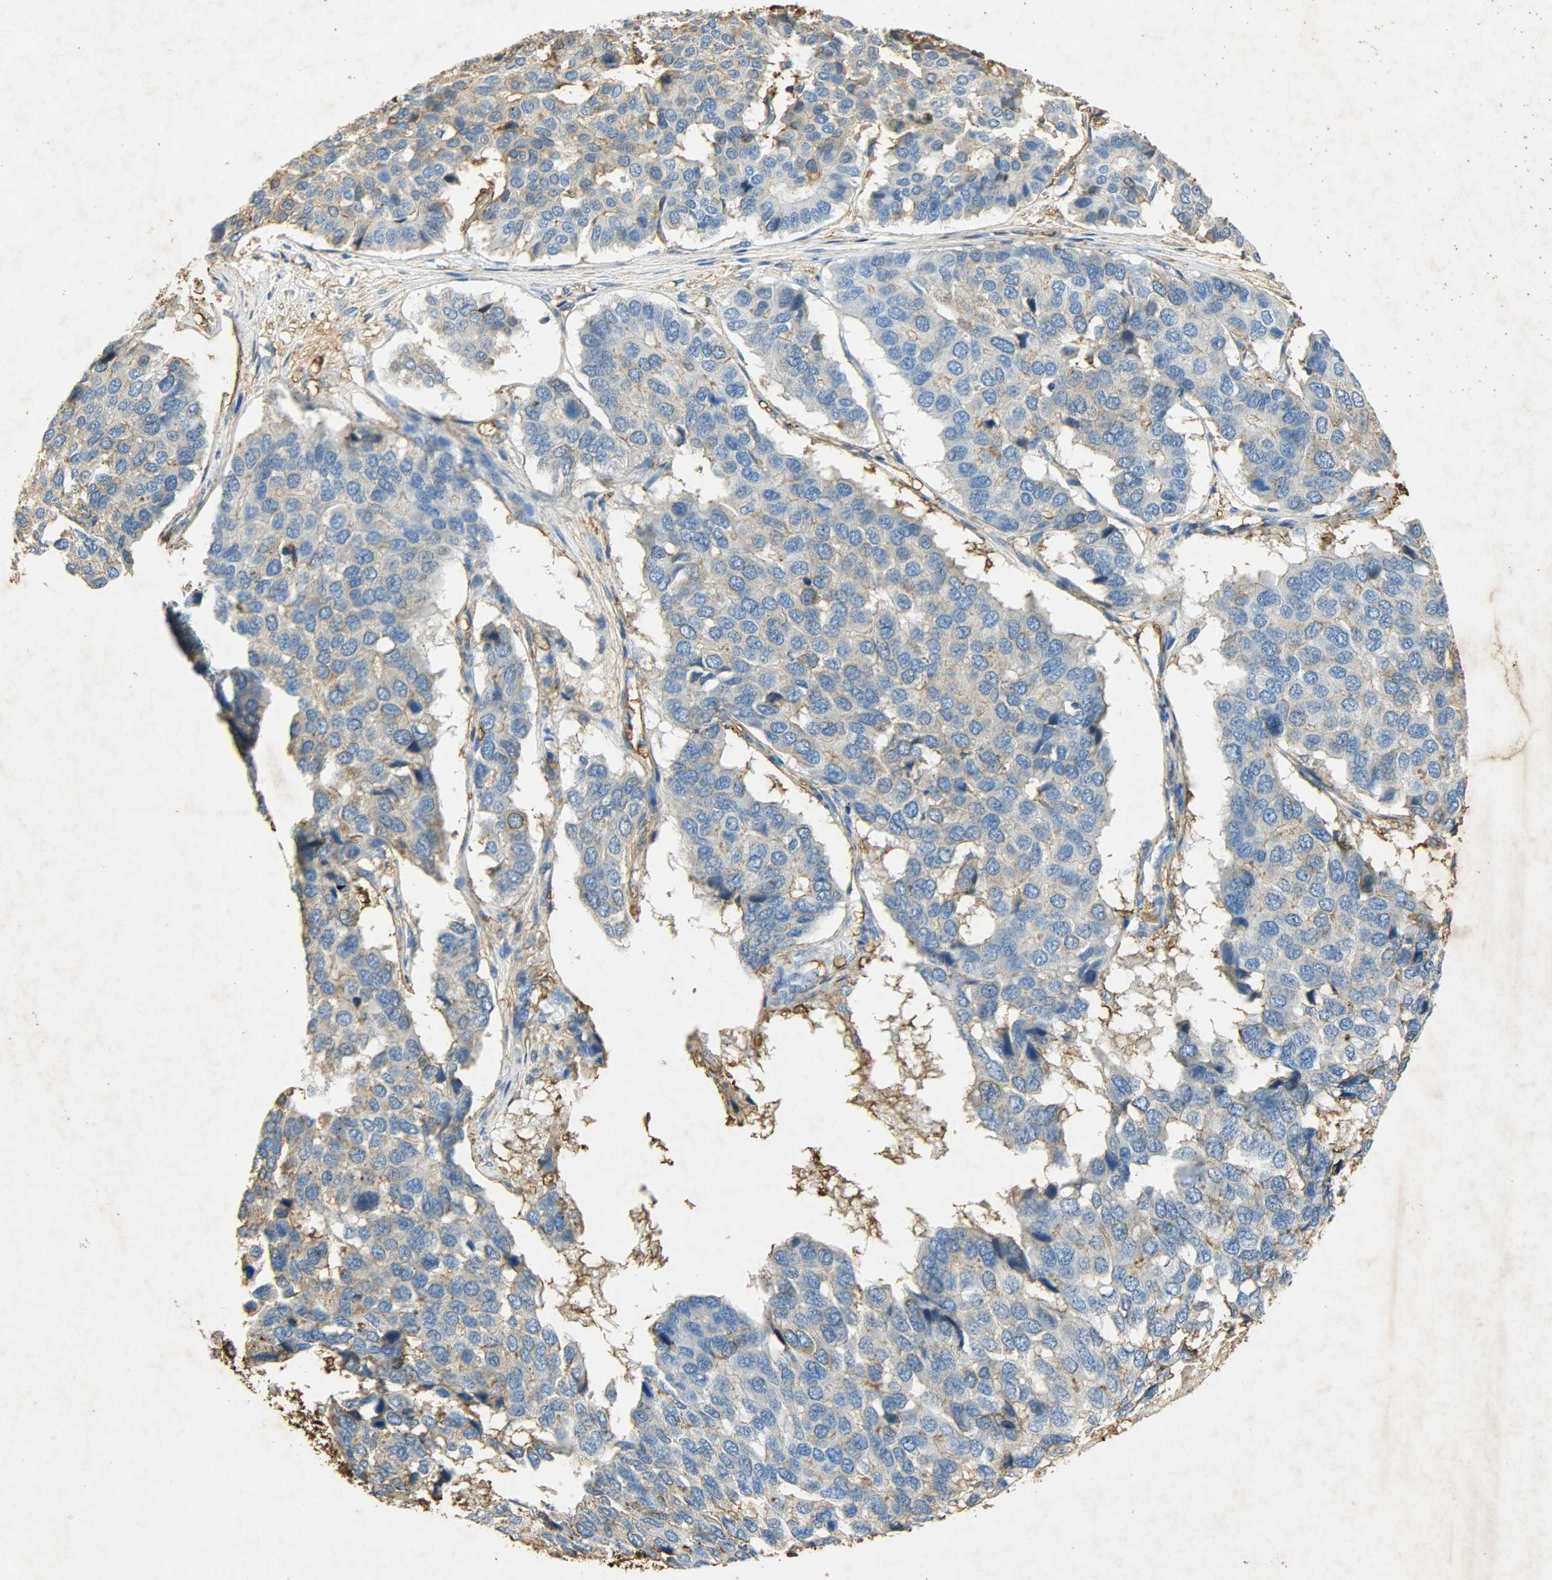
{"staining": {"intensity": "weak", "quantity": "25%-75%", "location": "cytoplasmic/membranous"}, "tissue": "pancreatic cancer", "cell_type": "Tumor cells", "image_type": "cancer", "snomed": [{"axis": "morphology", "description": "Adenocarcinoma, NOS"}, {"axis": "topography", "description": "Pancreas"}], "caption": "The micrograph reveals a brown stain indicating the presence of a protein in the cytoplasmic/membranous of tumor cells in pancreatic cancer (adenocarcinoma).", "gene": "ANXA6", "patient": {"sex": "male", "age": 50}}